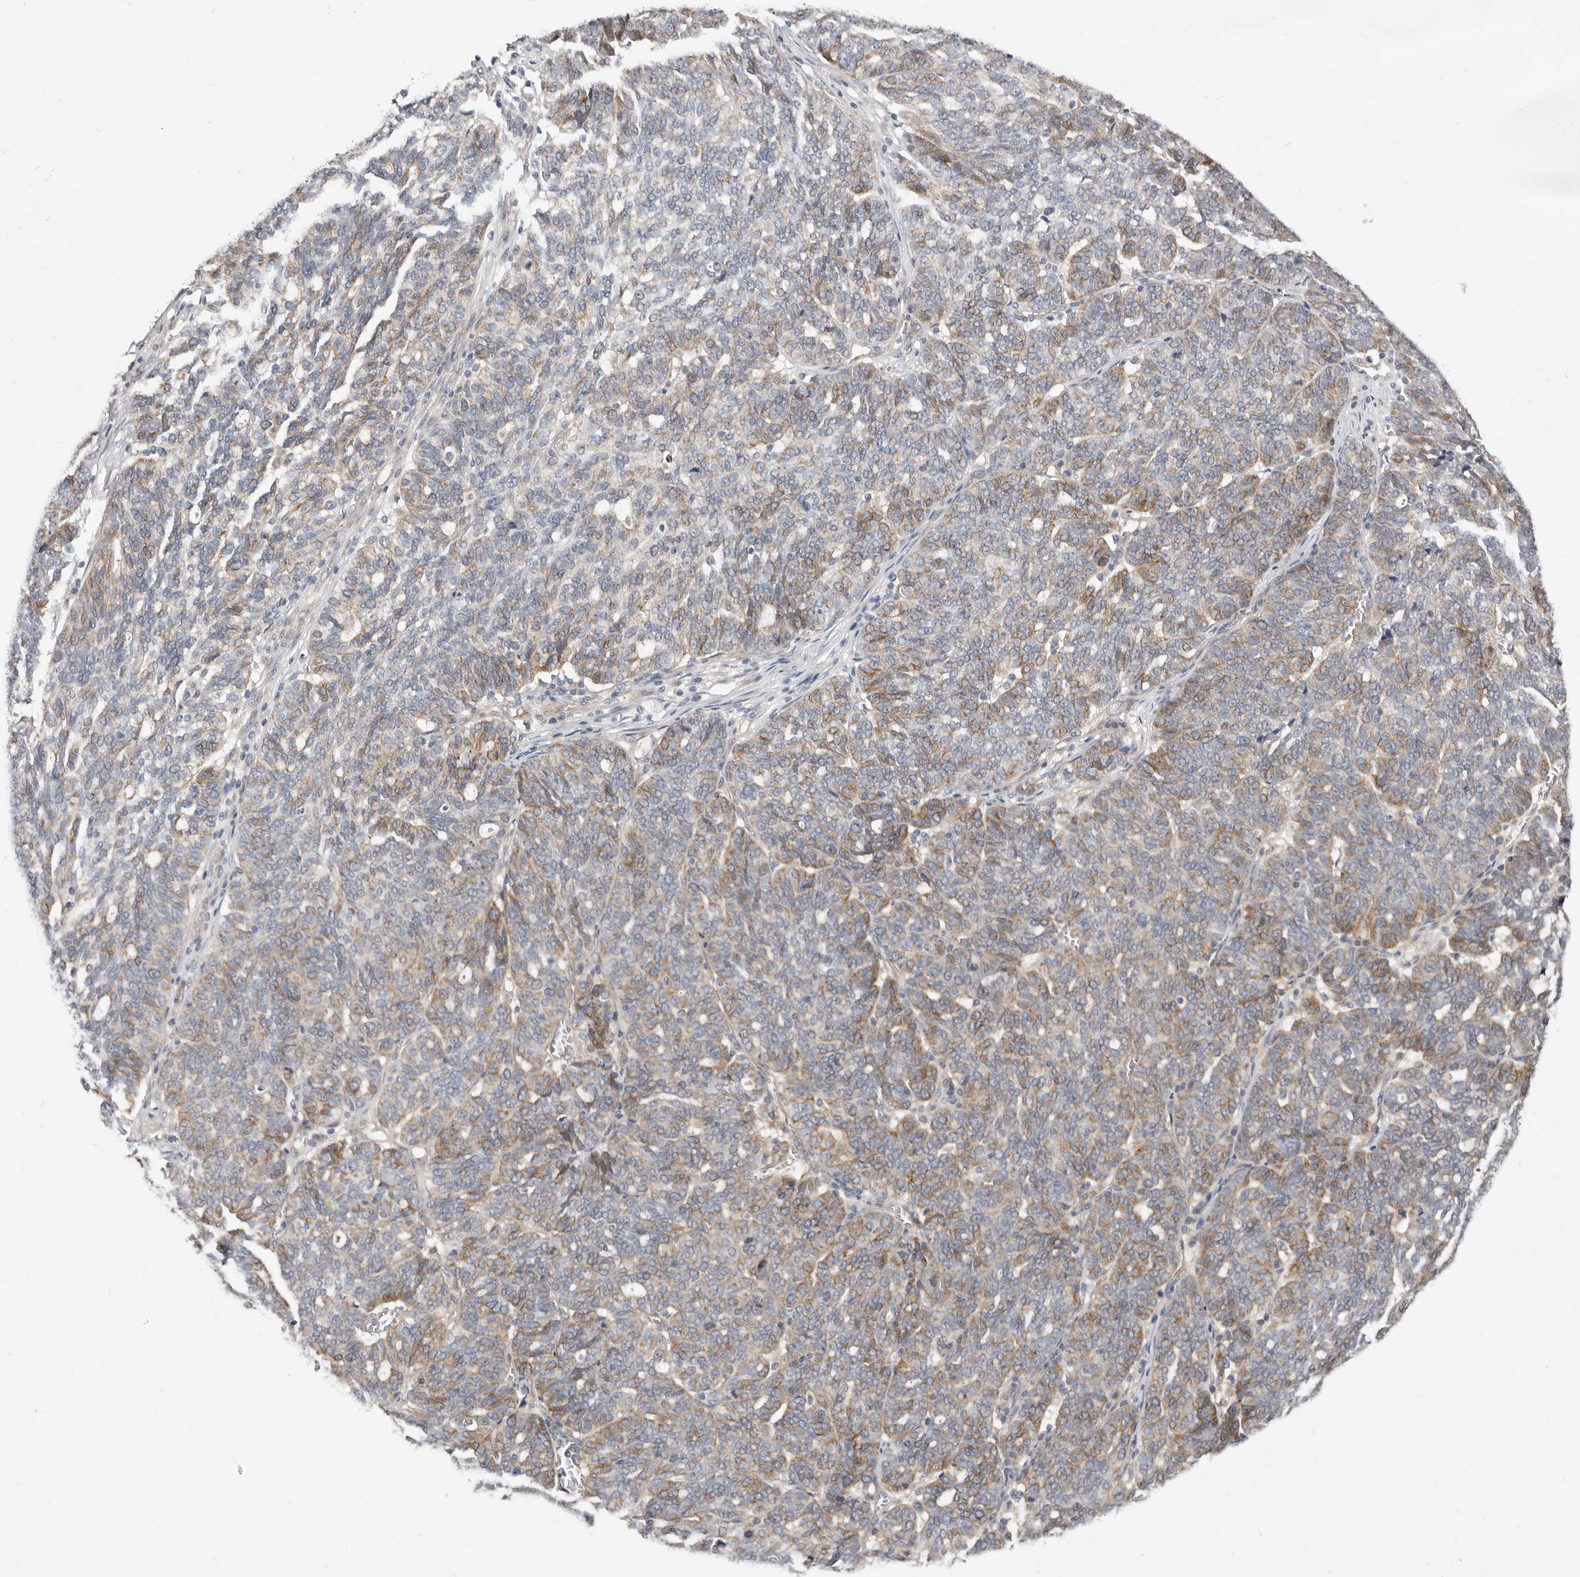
{"staining": {"intensity": "moderate", "quantity": "25%-75%", "location": "cytoplasmic/membranous"}, "tissue": "ovarian cancer", "cell_type": "Tumor cells", "image_type": "cancer", "snomed": [{"axis": "morphology", "description": "Cystadenocarcinoma, serous, NOS"}, {"axis": "topography", "description": "Ovary"}], "caption": "This image exhibits ovarian serous cystadenocarcinoma stained with IHC to label a protein in brown. The cytoplasmic/membranous of tumor cells show moderate positivity for the protein. Nuclei are counter-stained blue.", "gene": "KLHL4", "patient": {"sex": "female", "age": 59}}